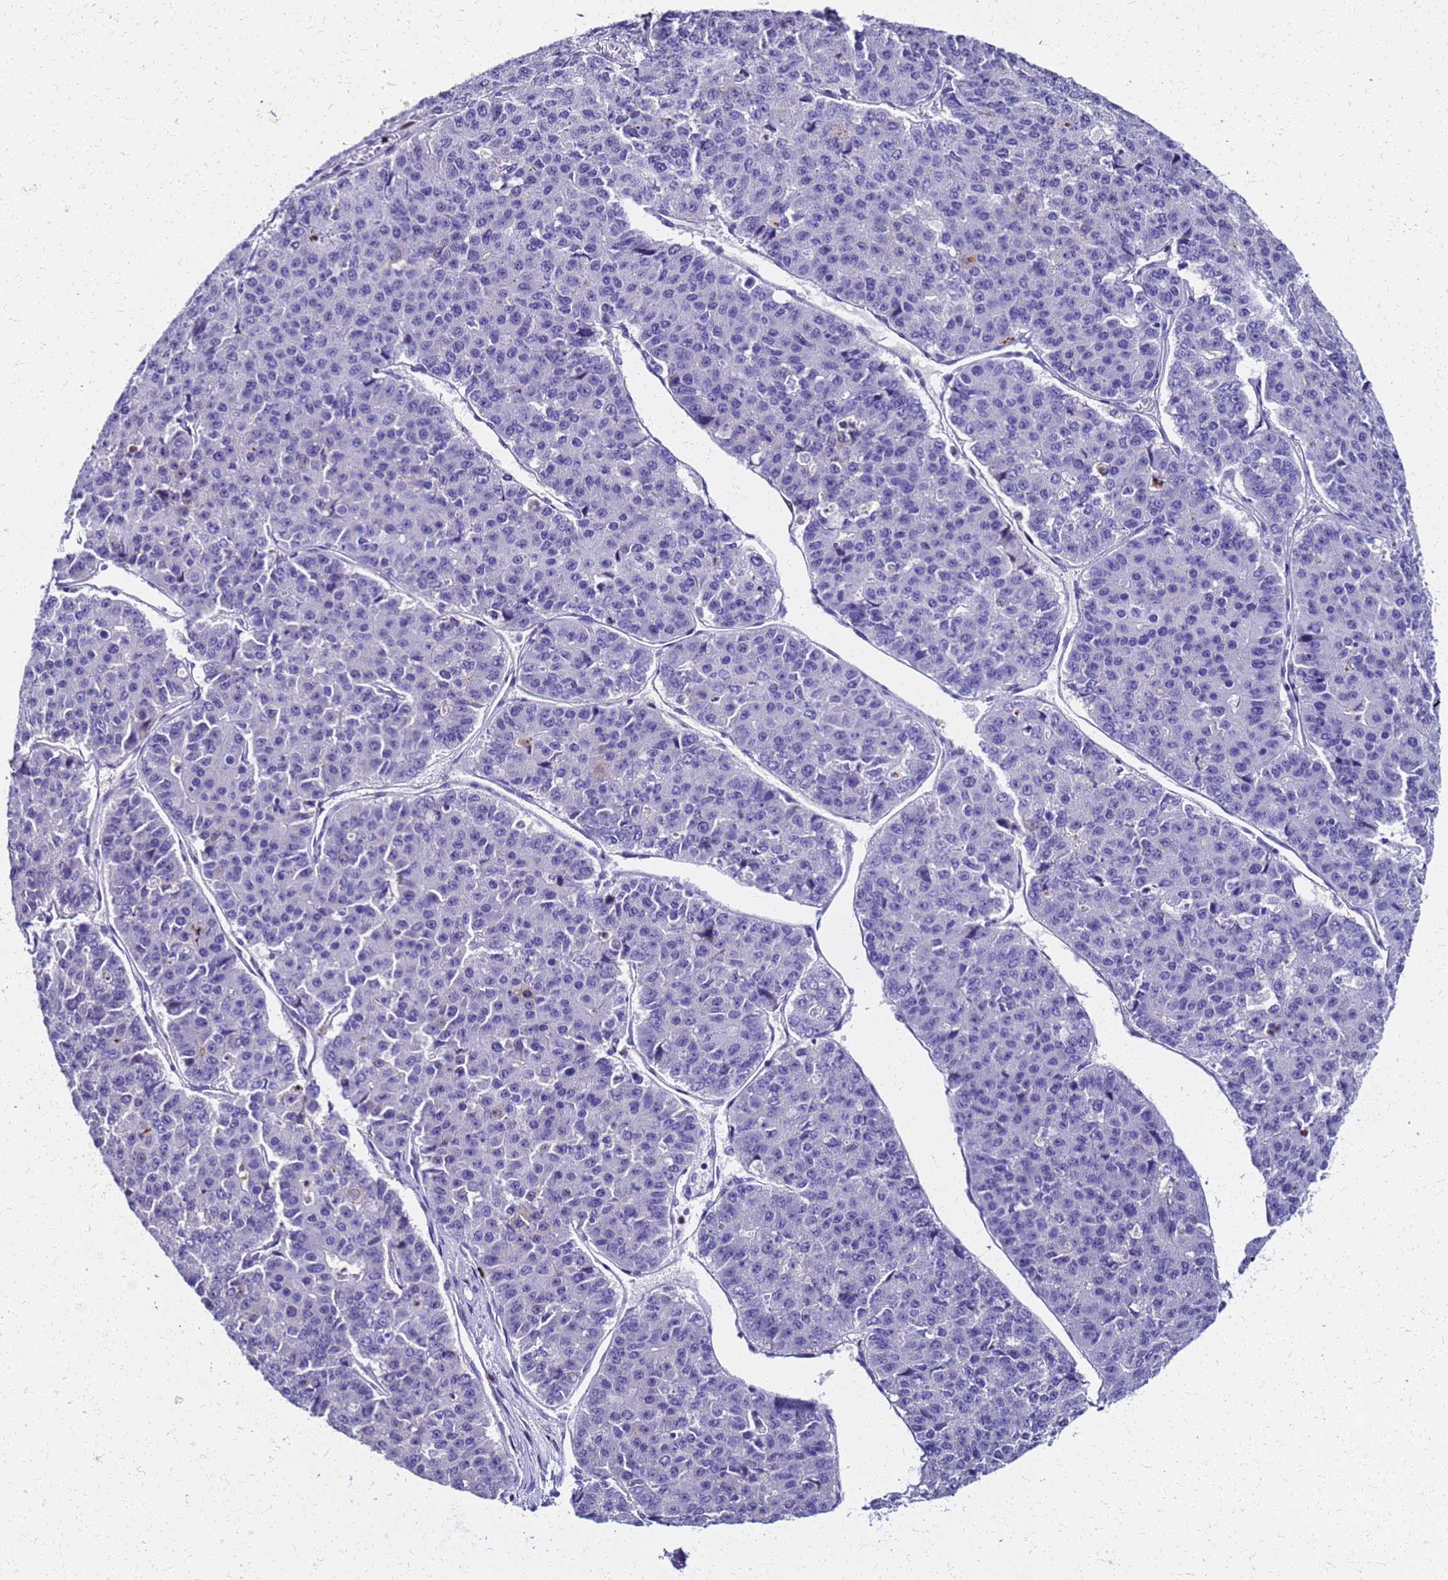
{"staining": {"intensity": "negative", "quantity": "none", "location": "none"}, "tissue": "pancreatic cancer", "cell_type": "Tumor cells", "image_type": "cancer", "snomed": [{"axis": "morphology", "description": "Adenocarcinoma, NOS"}, {"axis": "topography", "description": "Pancreas"}], "caption": "This histopathology image is of pancreatic cancer stained with immunohistochemistry (IHC) to label a protein in brown with the nuclei are counter-stained blue. There is no positivity in tumor cells. (Stains: DAB (3,3'-diaminobenzidine) IHC with hematoxylin counter stain, Microscopy: brightfield microscopy at high magnification).", "gene": "SMIM21", "patient": {"sex": "male", "age": 50}}